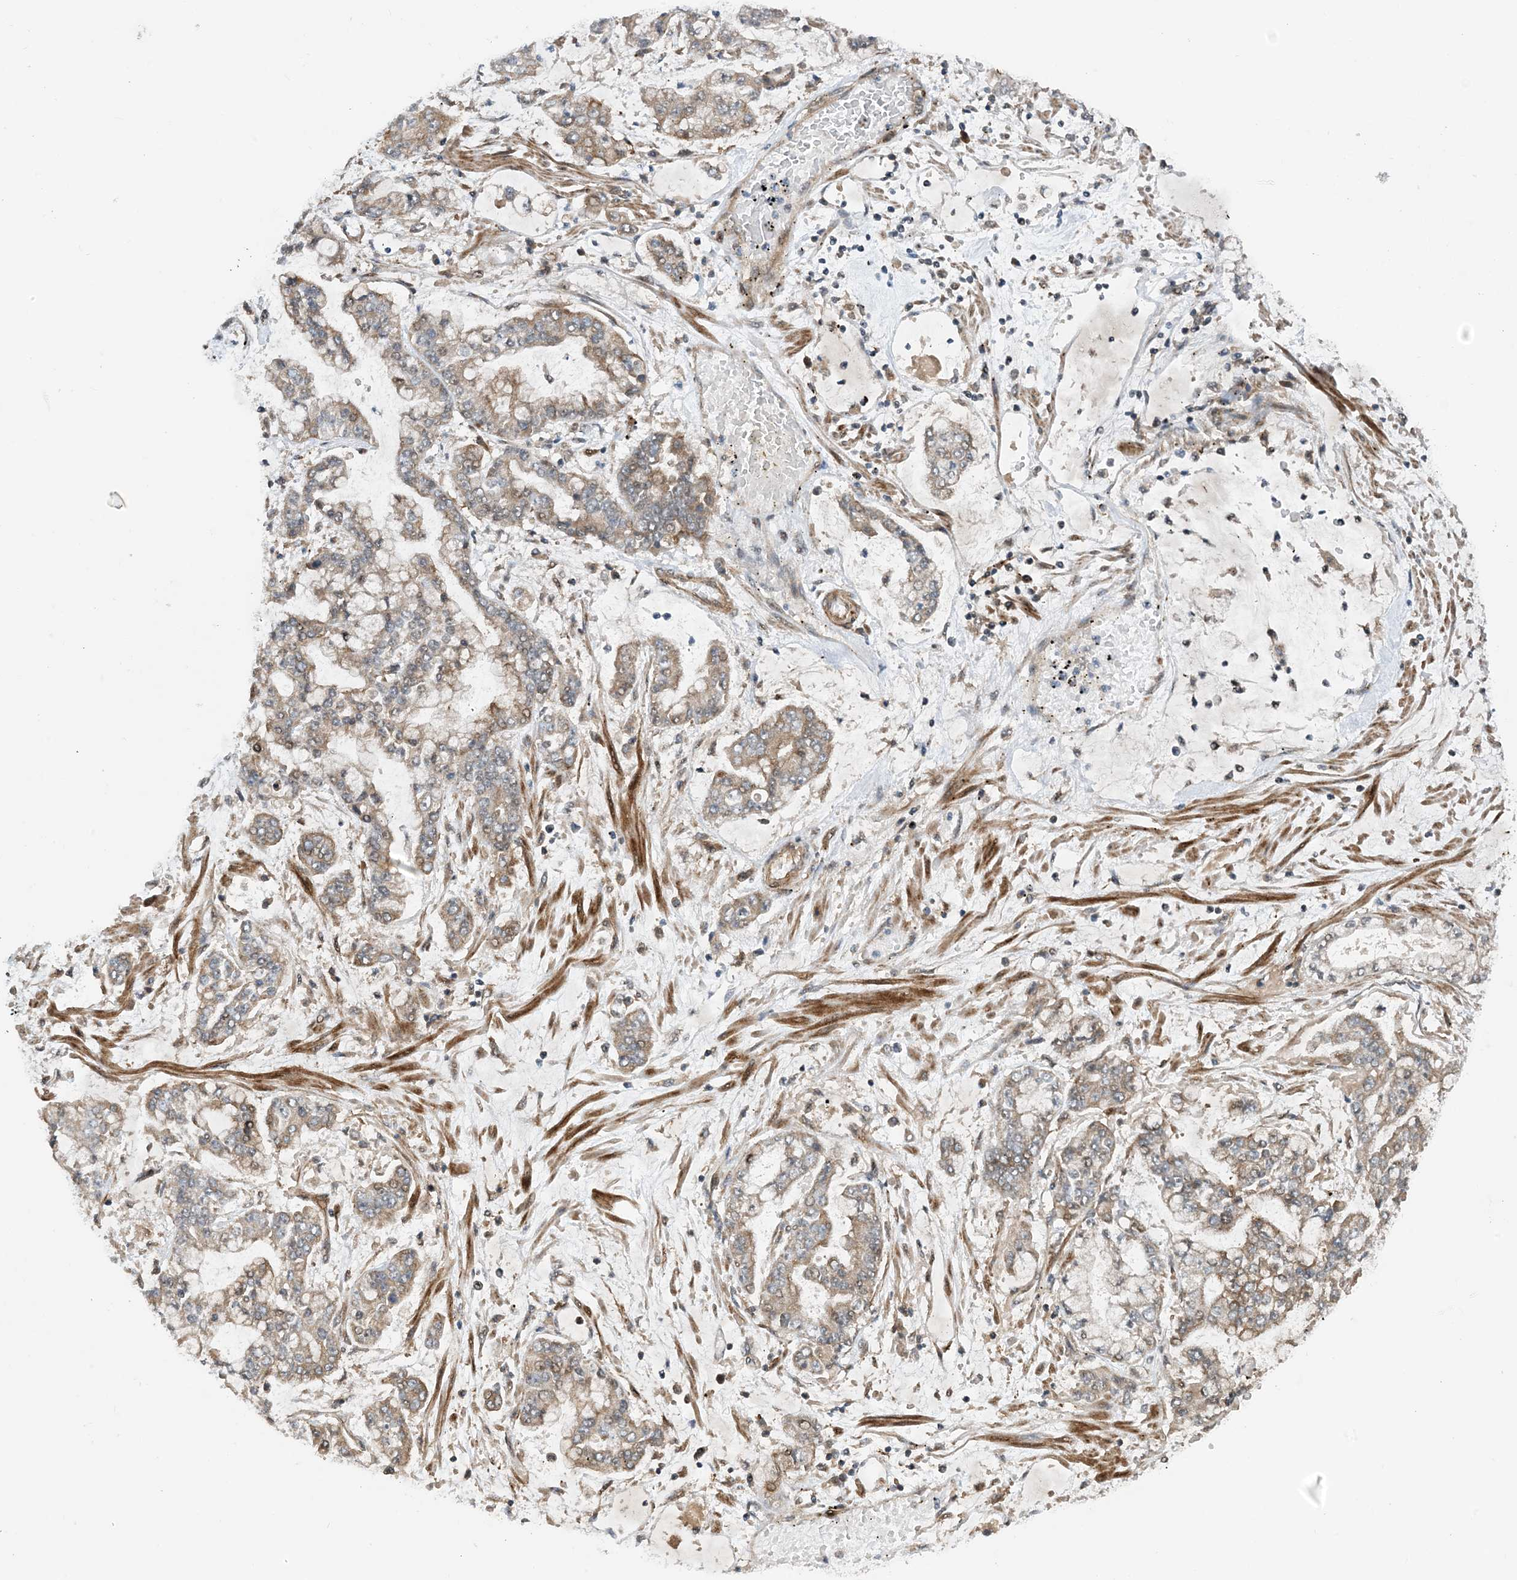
{"staining": {"intensity": "weak", "quantity": "25%-75%", "location": "cytoplasmic/membranous"}, "tissue": "stomach cancer", "cell_type": "Tumor cells", "image_type": "cancer", "snomed": [{"axis": "morphology", "description": "Normal tissue, NOS"}, {"axis": "morphology", "description": "Adenocarcinoma, NOS"}, {"axis": "topography", "description": "Stomach, upper"}, {"axis": "topography", "description": "Stomach"}], "caption": "A low amount of weak cytoplasmic/membranous positivity is identified in approximately 25%-75% of tumor cells in stomach cancer tissue. Using DAB (3,3'-diaminobenzidine) (brown) and hematoxylin (blue) stains, captured at high magnification using brightfield microscopy.", "gene": "HEMK1", "patient": {"sex": "male", "age": 76}}